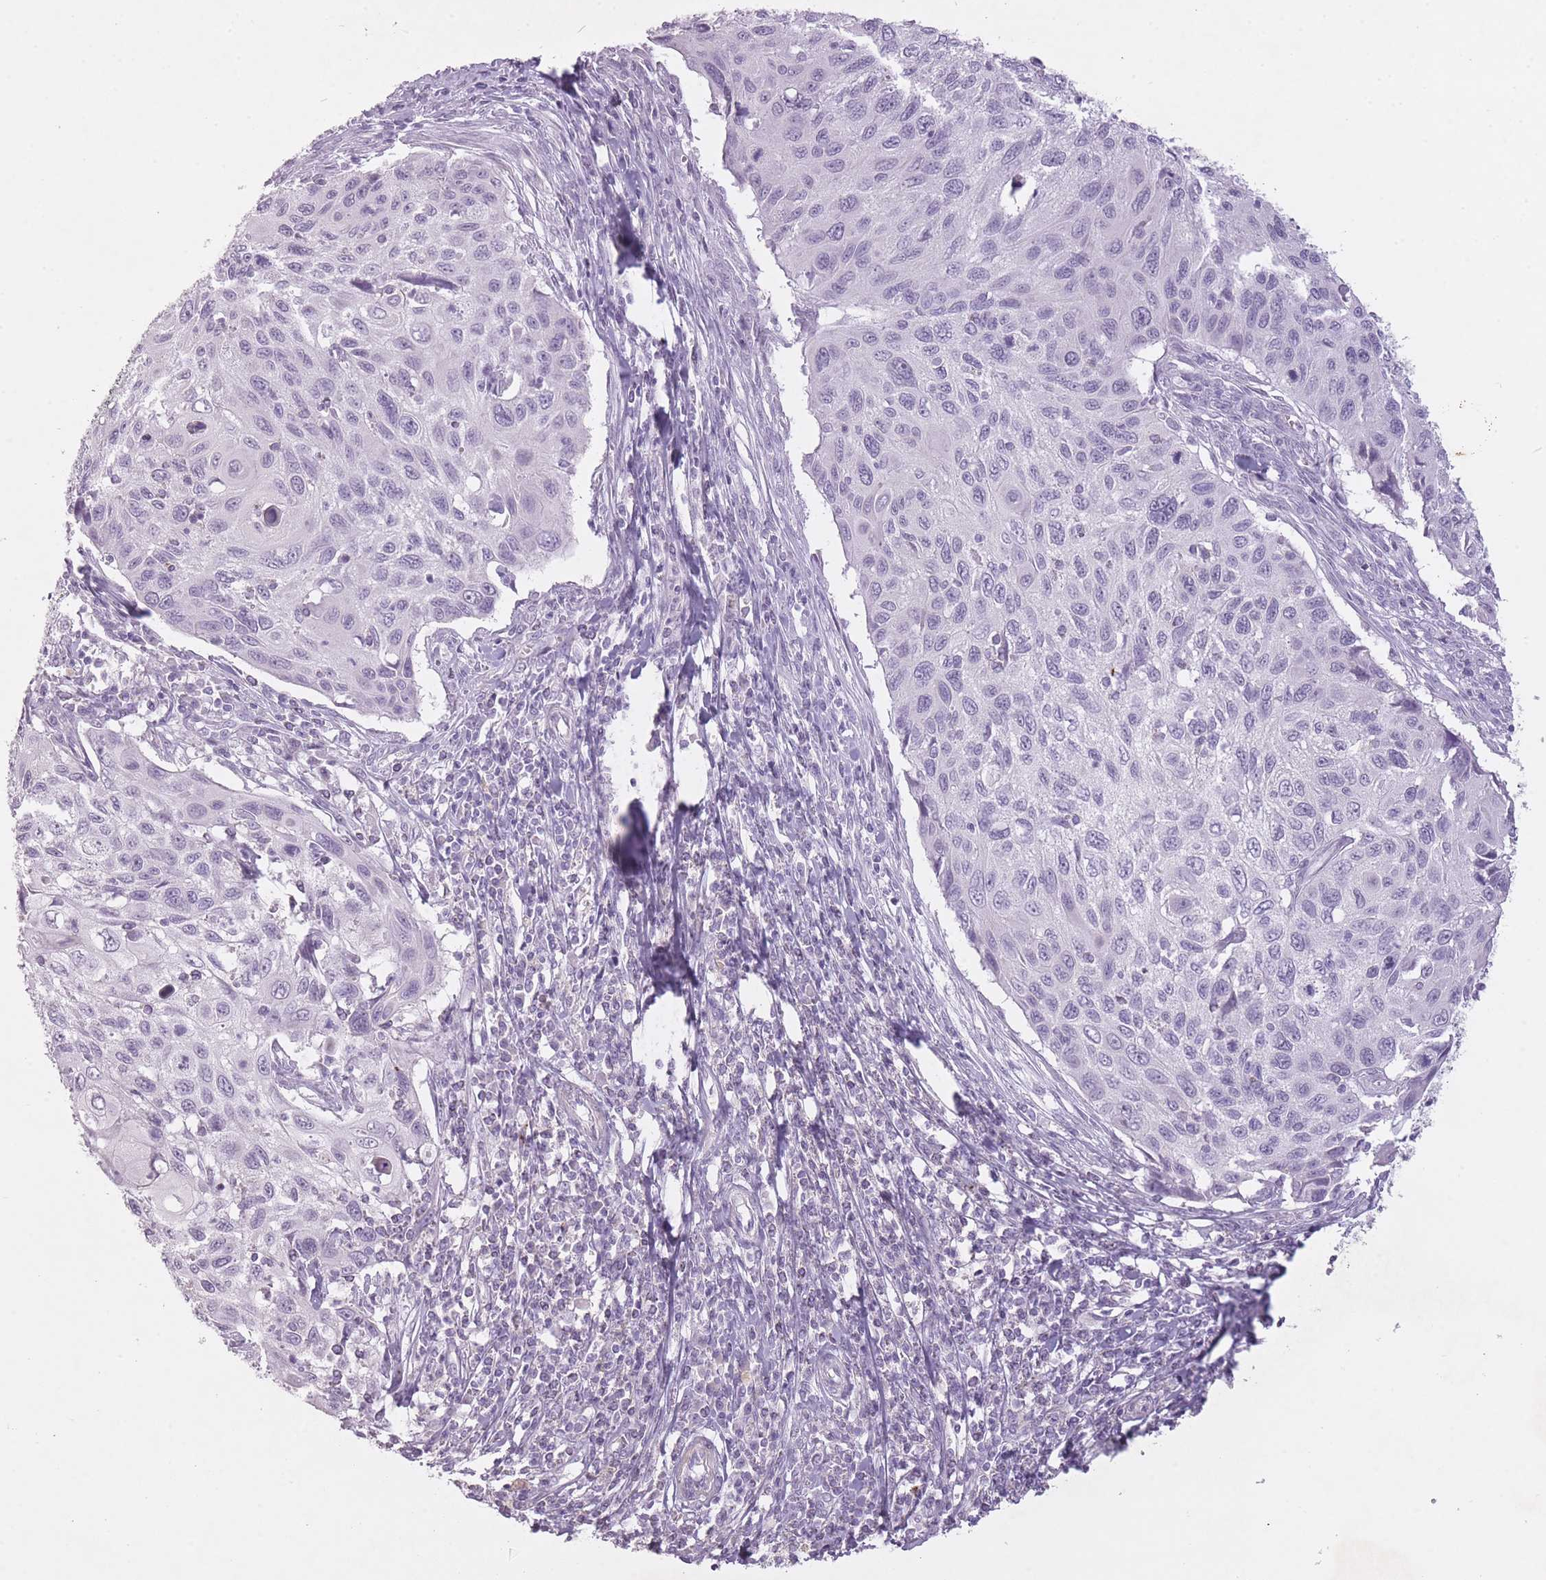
{"staining": {"intensity": "negative", "quantity": "none", "location": "none"}, "tissue": "cervical cancer", "cell_type": "Tumor cells", "image_type": "cancer", "snomed": [{"axis": "morphology", "description": "Squamous cell carcinoma, NOS"}, {"axis": "topography", "description": "Cervix"}], "caption": "Immunohistochemistry micrograph of squamous cell carcinoma (cervical) stained for a protein (brown), which shows no staining in tumor cells.", "gene": "RFX4", "patient": {"sex": "female", "age": 70}}